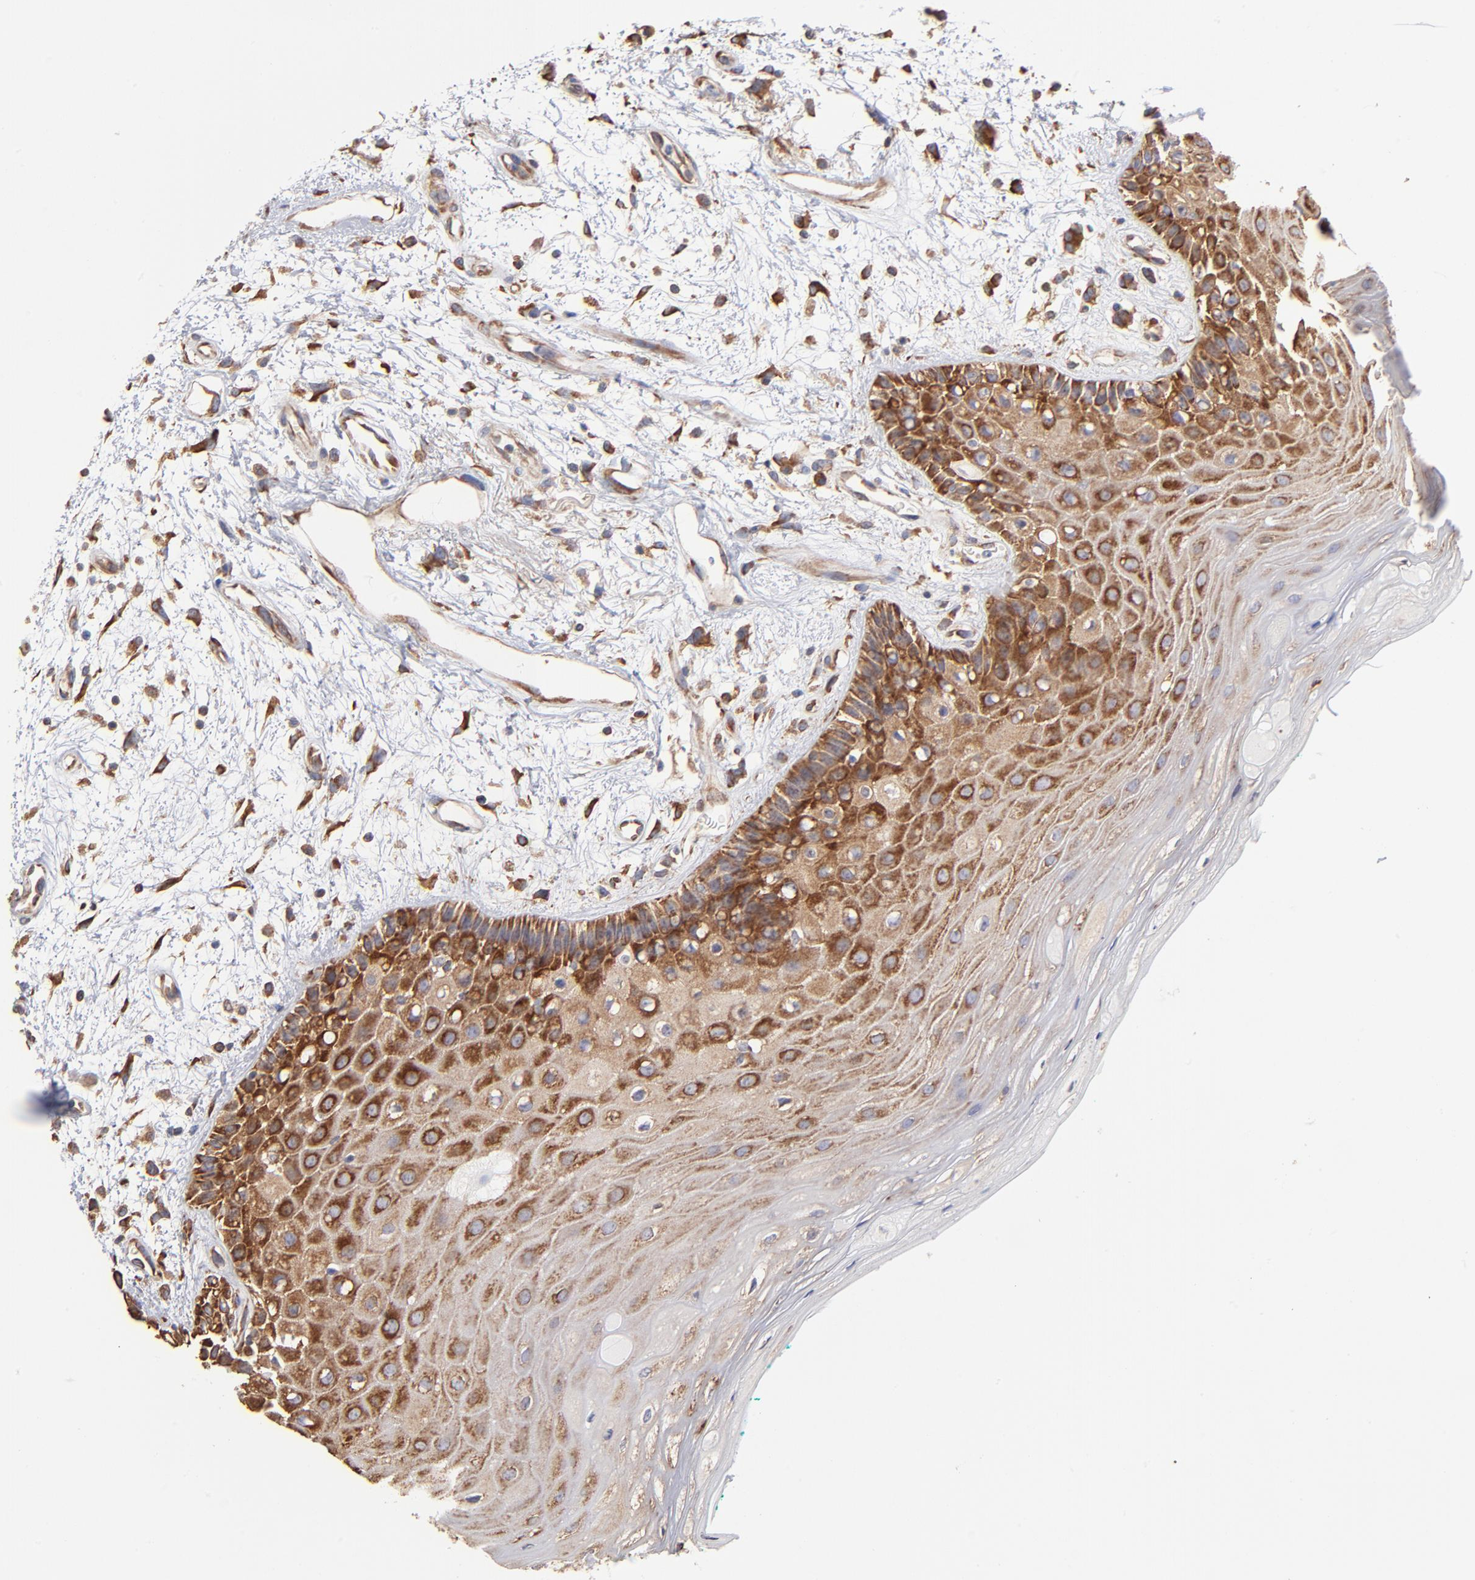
{"staining": {"intensity": "moderate", "quantity": "25%-75%", "location": "cytoplasmic/membranous"}, "tissue": "oral mucosa", "cell_type": "Squamous epithelial cells", "image_type": "normal", "snomed": [{"axis": "morphology", "description": "Normal tissue, NOS"}, {"axis": "morphology", "description": "Squamous cell carcinoma, NOS"}, {"axis": "topography", "description": "Skeletal muscle"}, {"axis": "topography", "description": "Oral tissue"}, {"axis": "topography", "description": "Head-Neck"}], "caption": "Squamous epithelial cells exhibit medium levels of moderate cytoplasmic/membranous positivity in about 25%-75% of cells in unremarkable human oral mucosa.", "gene": "RPL9", "patient": {"sex": "female", "age": 84}}